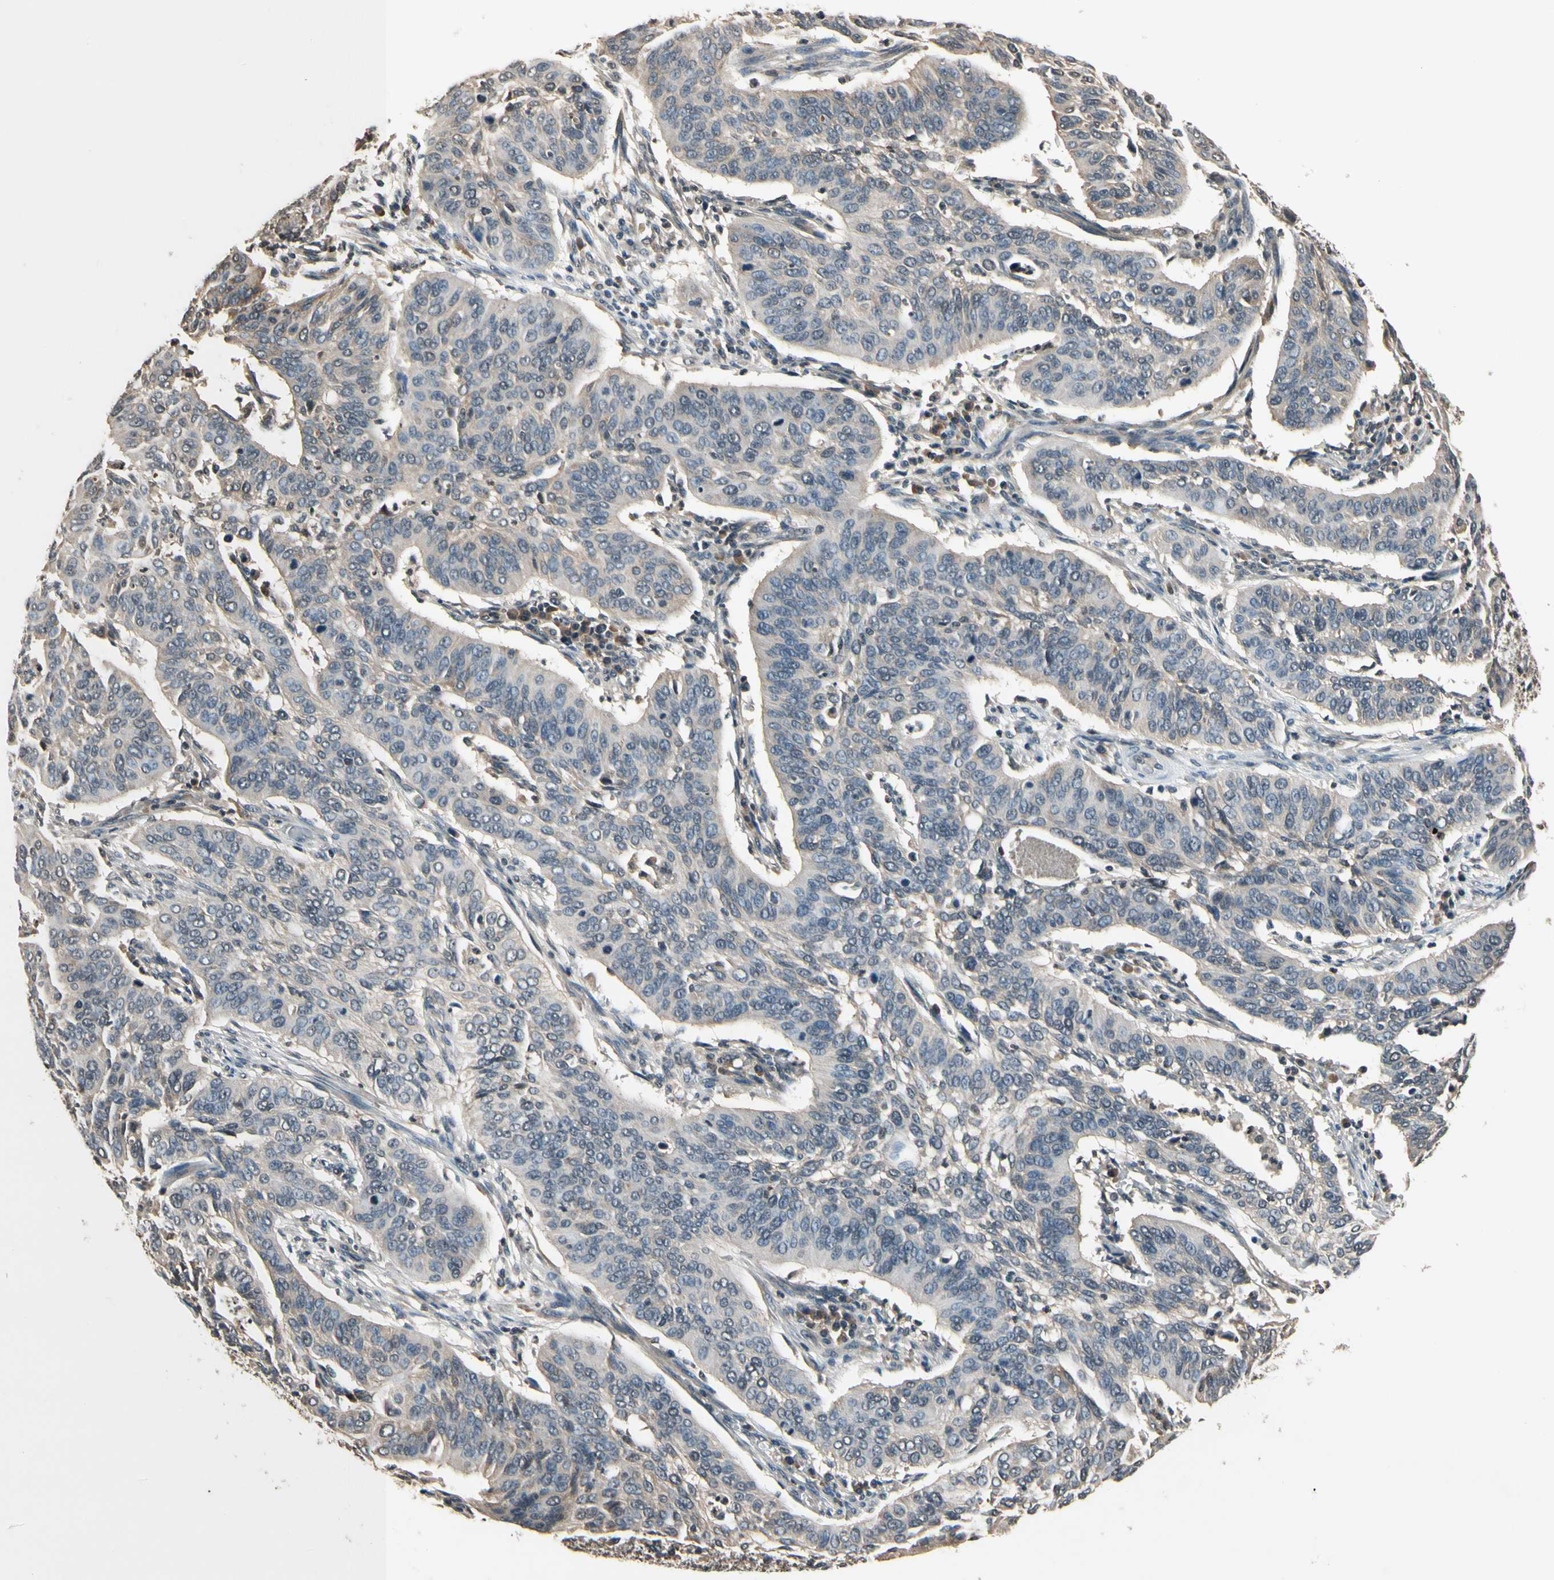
{"staining": {"intensity": "weak", "quantity": "25%-75%", "location": "cytoplasmic/membranous"}, "tissue": "cervical cancer", "cell_type": "Tumor cells", "image_type": "cancer", "snomed": [{"axis": "morphology", "description": "Squamous cell carcinoma, NOS"}, {"axis": "topography", "description": "Cervix"}], "caption": "Tumor cells demonstrate weak cytoplasmic/membranous expression in about 25%-75% of cells in cervical cancer.", "gene": "GCLC", "patient": {"sex": "female", "age": 39}}